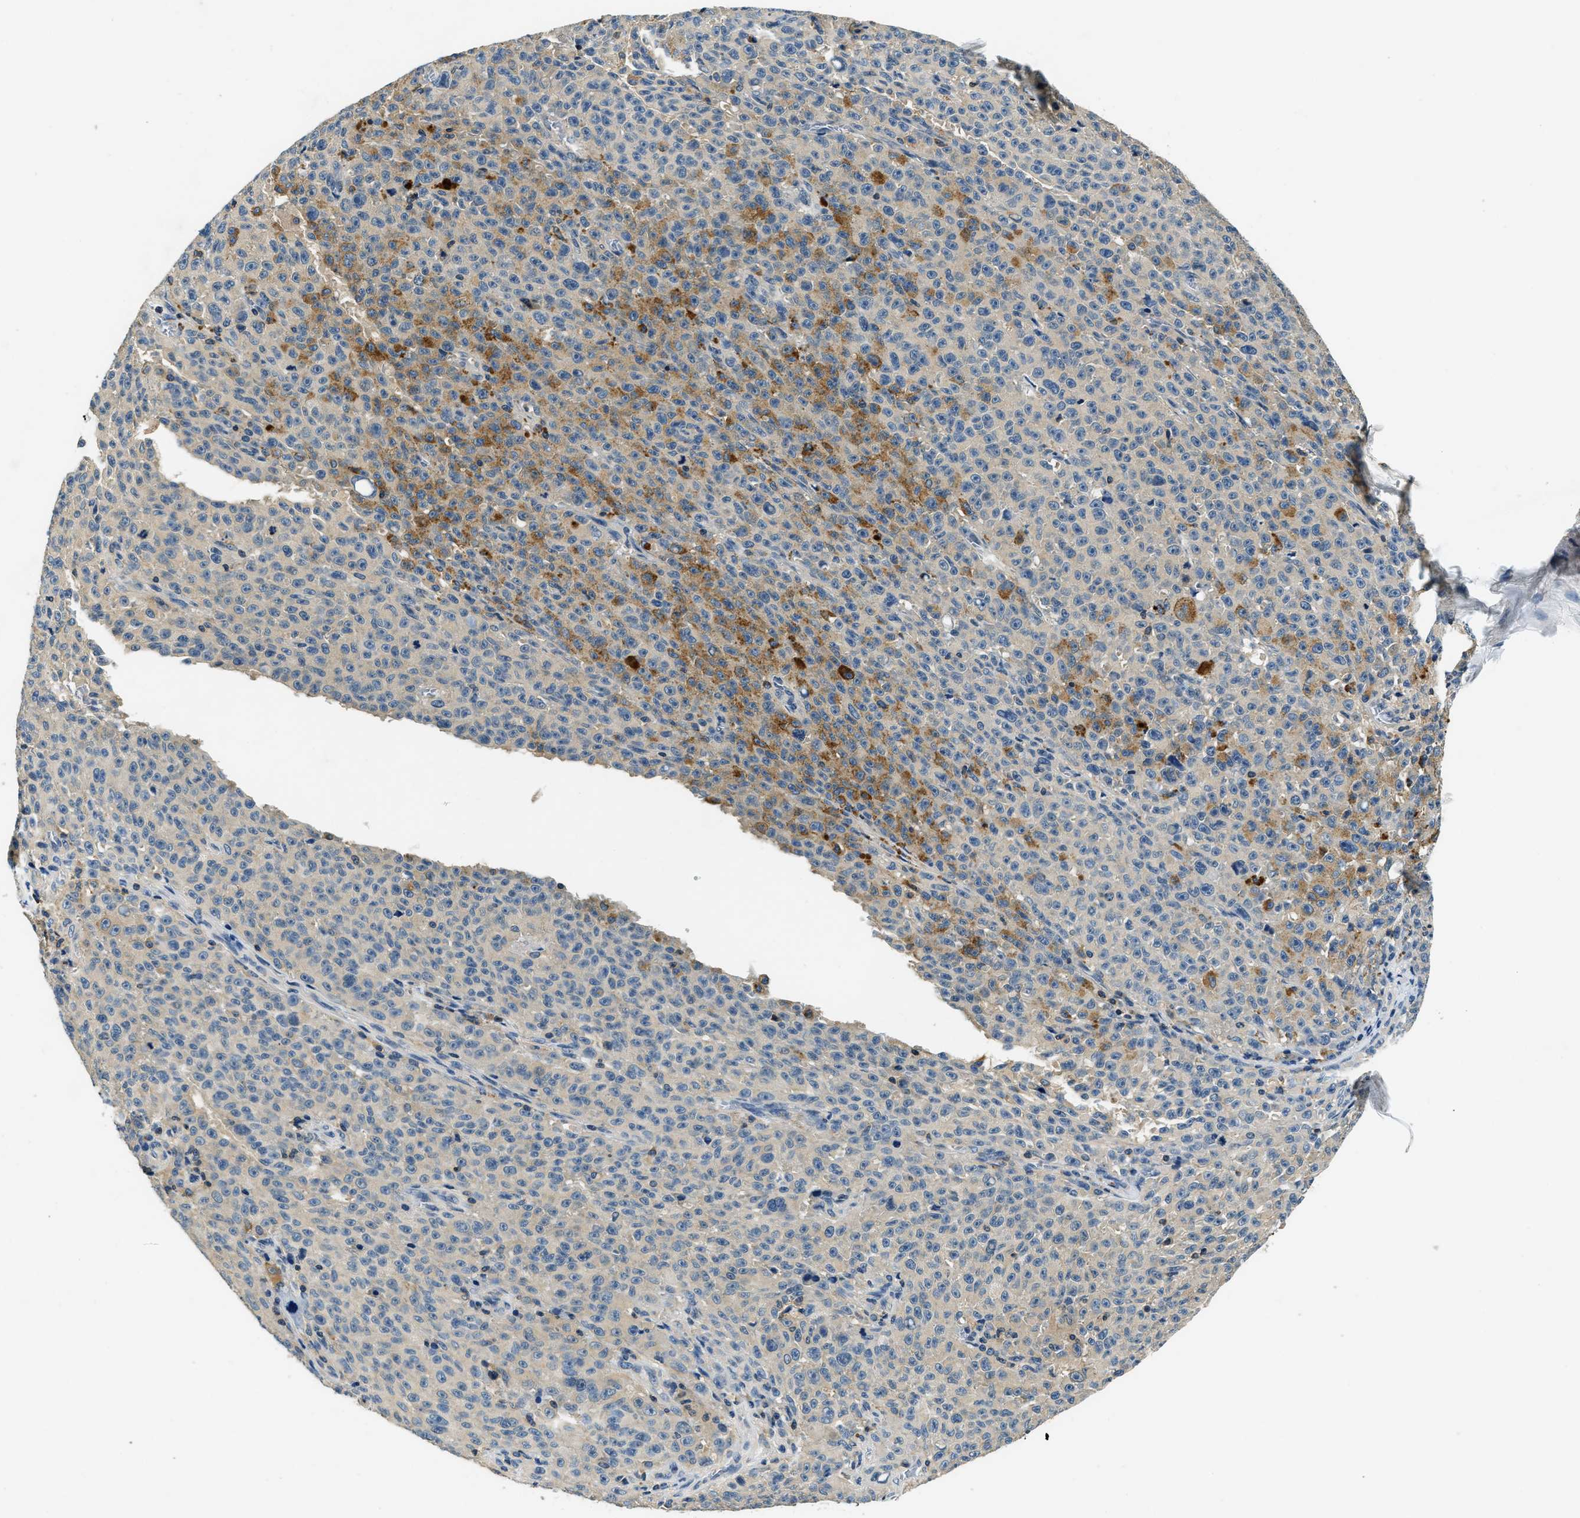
{"staining": {"intensity": "moderate", "quantity": "25%-75%", "location": "cytoplasmic/membranous"}, "tissue": "melanoma", "cell_type": "Tumor cells", "image_type": "cancer", "snomed": [{"axis": "morphology", "description": "Malignant melanoma, NOS"}, {"axis": "topography", "description": "Skin"}], "caption": "A medium amount of moderate cytoplasmic/membranous expression is identified in approximately 25%-75% of tumor cells in malignant melanoma tissue.", "gene": "RESF1", "patient": {"sex": "female", "age": 82}}